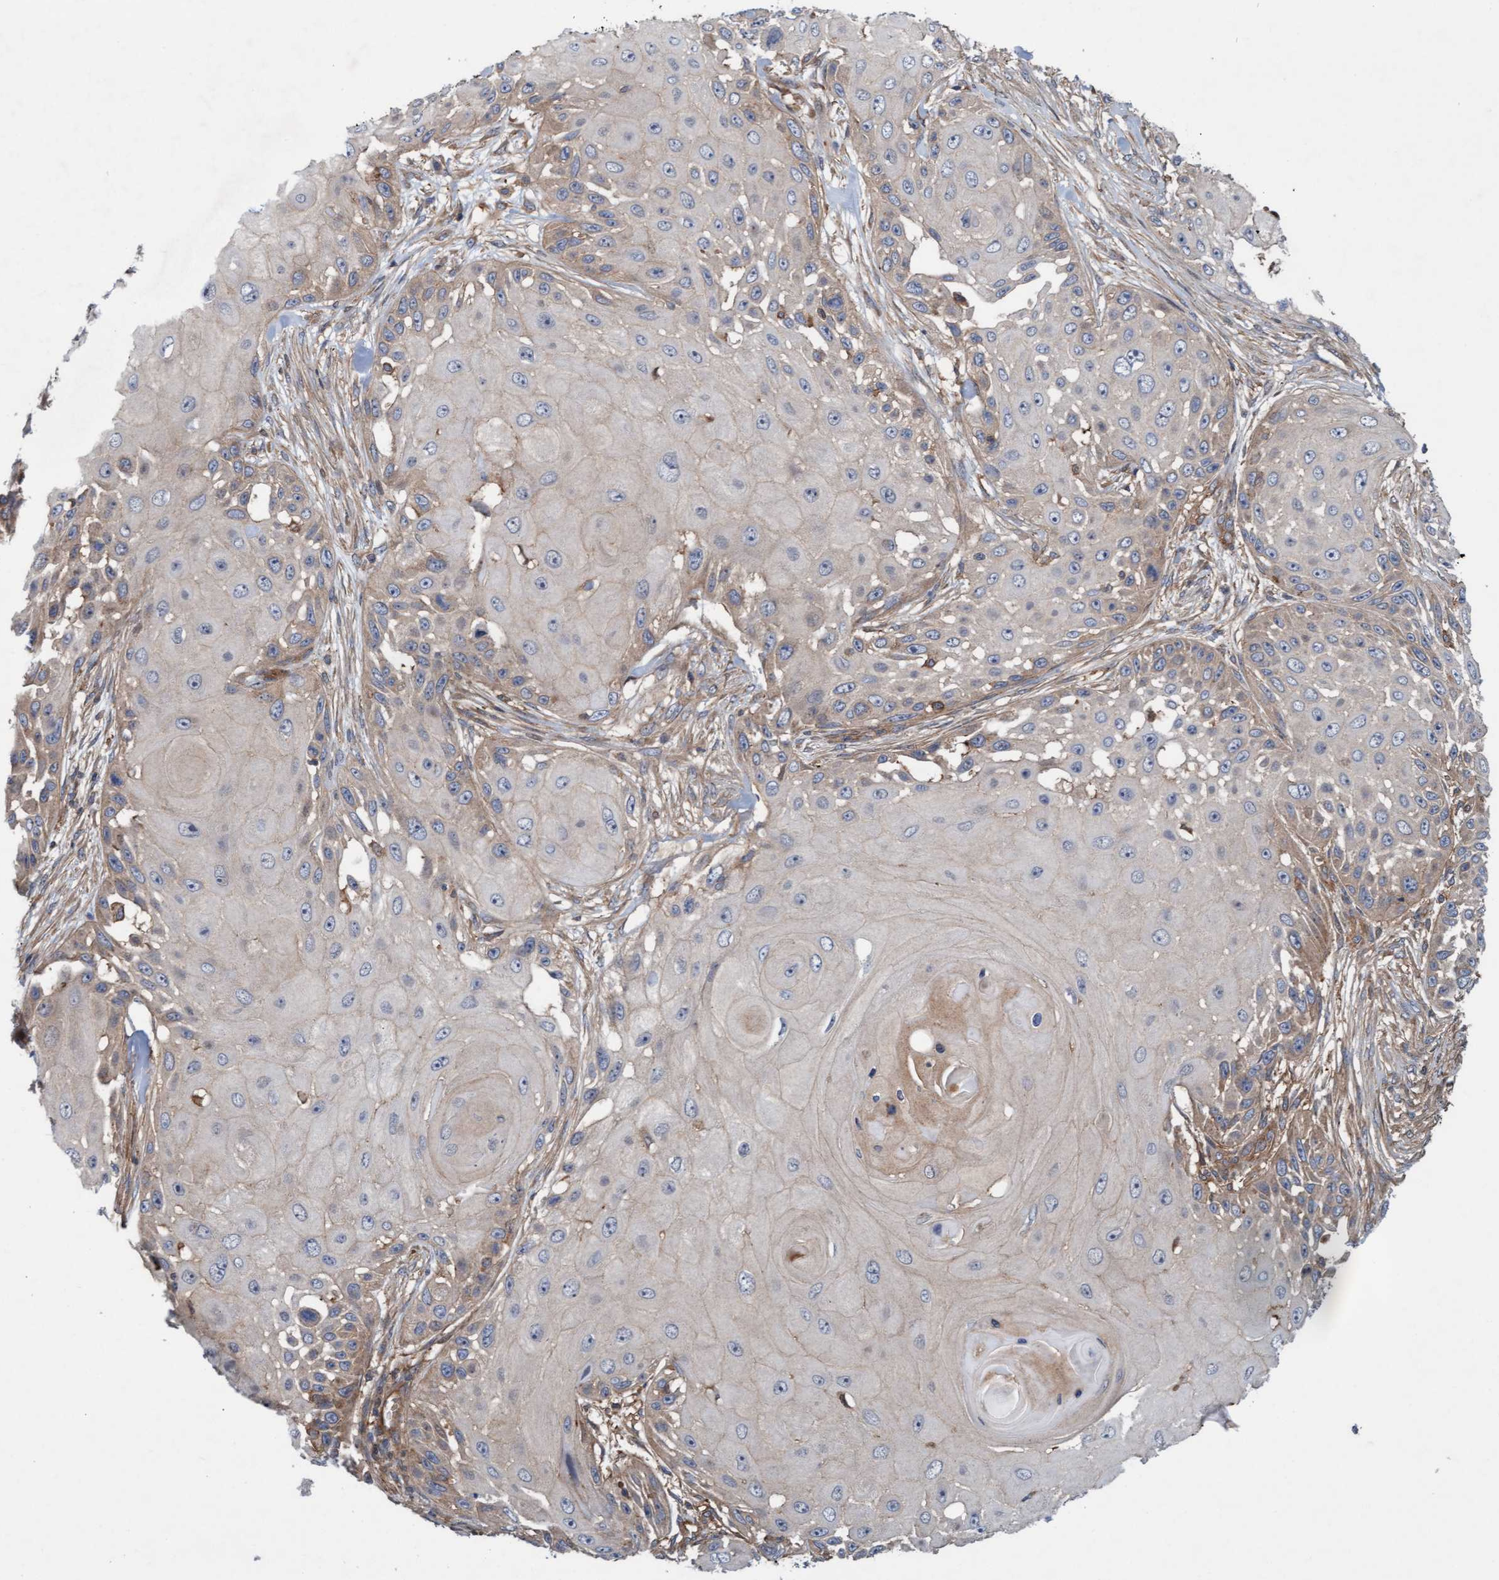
{"staining": {"intensity": "weak", "quantity": "<25%", "location": "cytoplasmic/membranous"}, "tissue": "skin cancer", "cell_type": "Tumor cells", "image_type": "cancer", "snomed": [{"axis": "morphology", "description": "Squamous cell carcinoma, NOS"}, {"axis": "topography", "description": "Skin"}], "caption": "There is no significant expression in tumor cells of skin cancer (squamous cell carcinoma).", "gene": "ERAL1", "patient": {"sex": "female", "age": 44}}